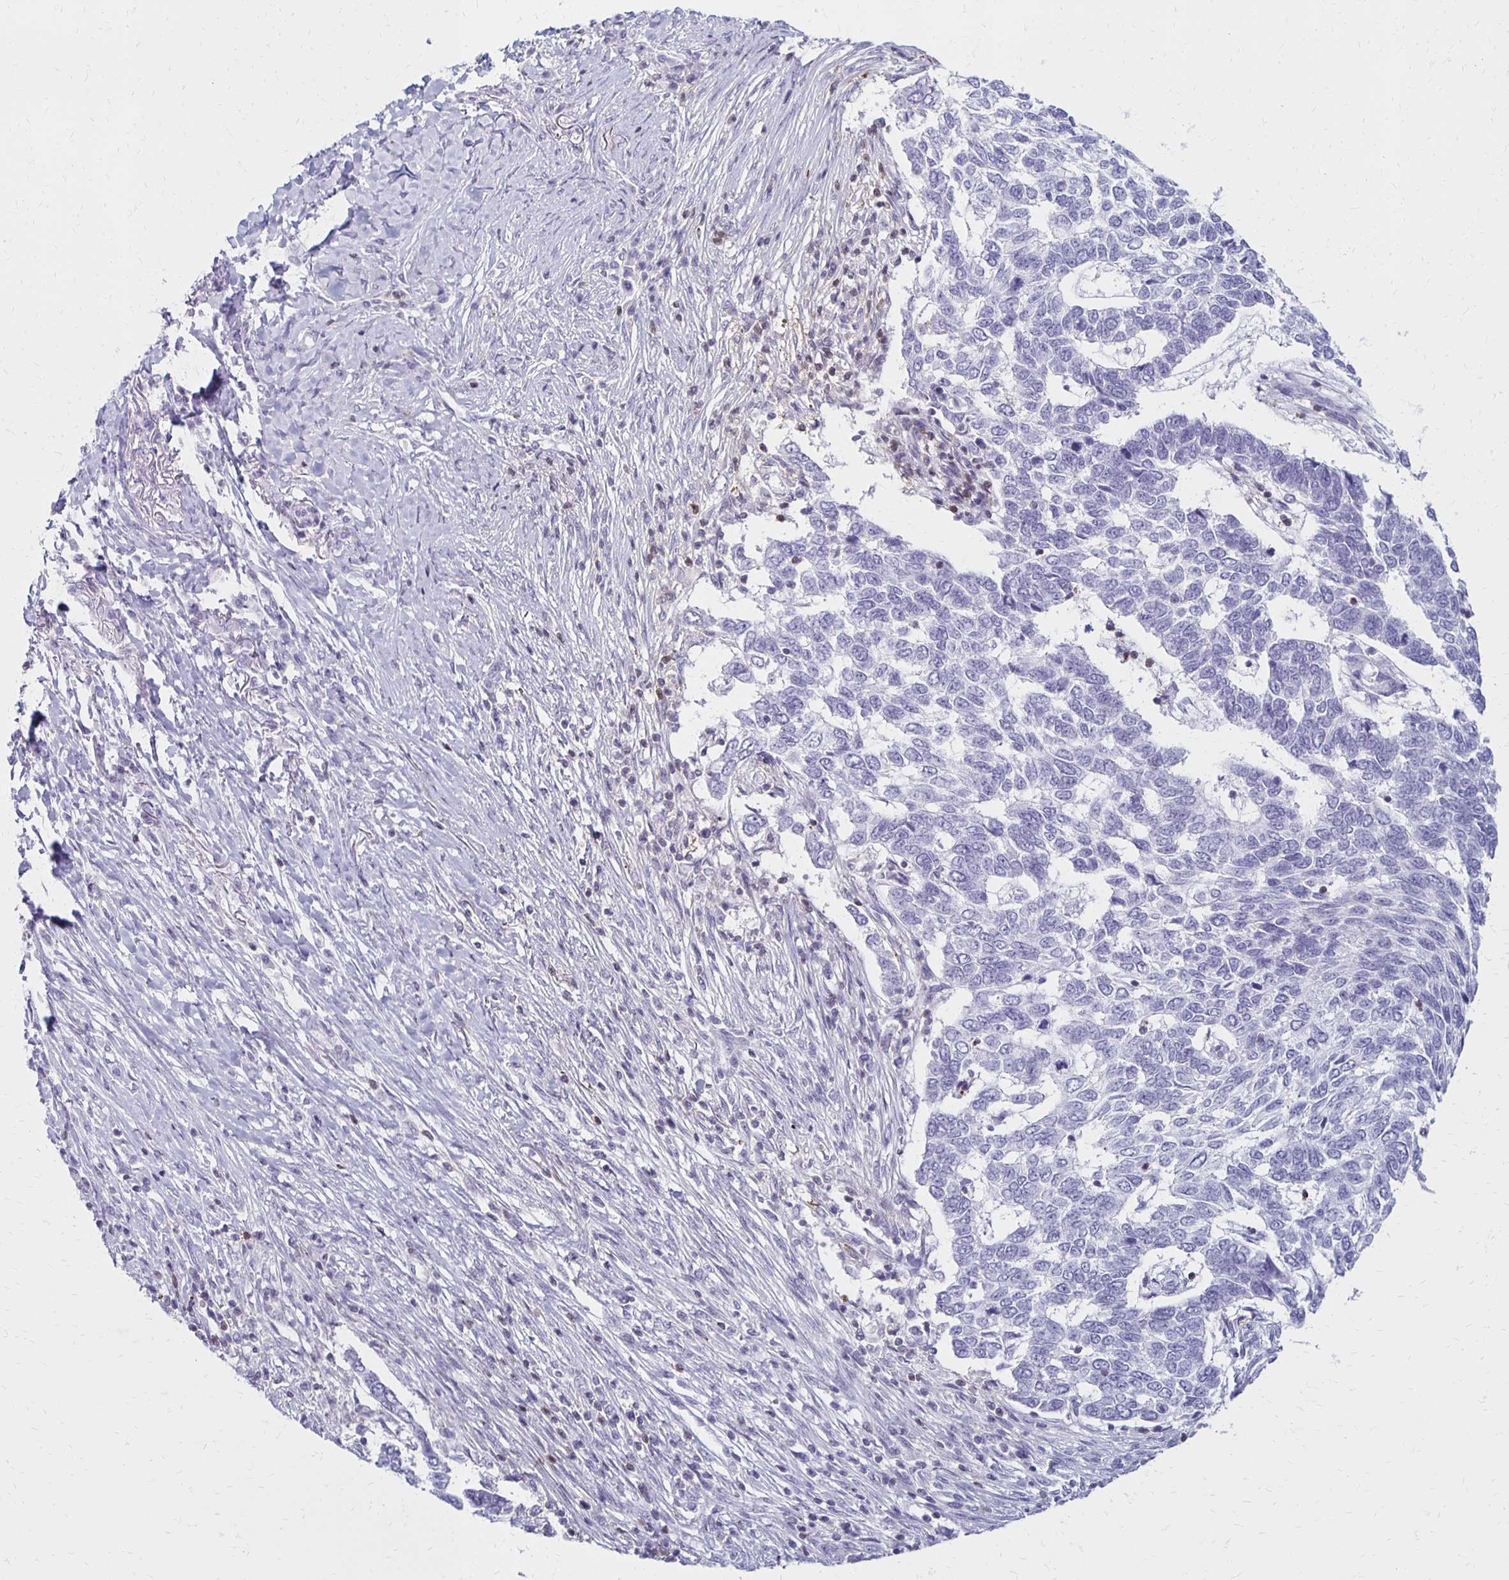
{"staining": {"intensity": "negative", "quantity": "none", "location": "none"}, "tissue": "skin cancer", "cell_type": "Tumor cells", "image_type": "cancer", "snomed": [{"axis": "morphology", "description": "Basal cell carcinoma"}, {"axis": "topography", "description": "Skin"}], "caption": "Immunohistochemistry micrograph of human skin cancer (basal cell carcinoma) stained for a protein (brown), which demonstrates no staining in tumor cells. (Brightfield microscopy of DAB (3,3'-diaminobenzidine) immunohistochemistry at high magnification).", "gene": "CCL21", "patient": {"sex": "female", "age": 65}}